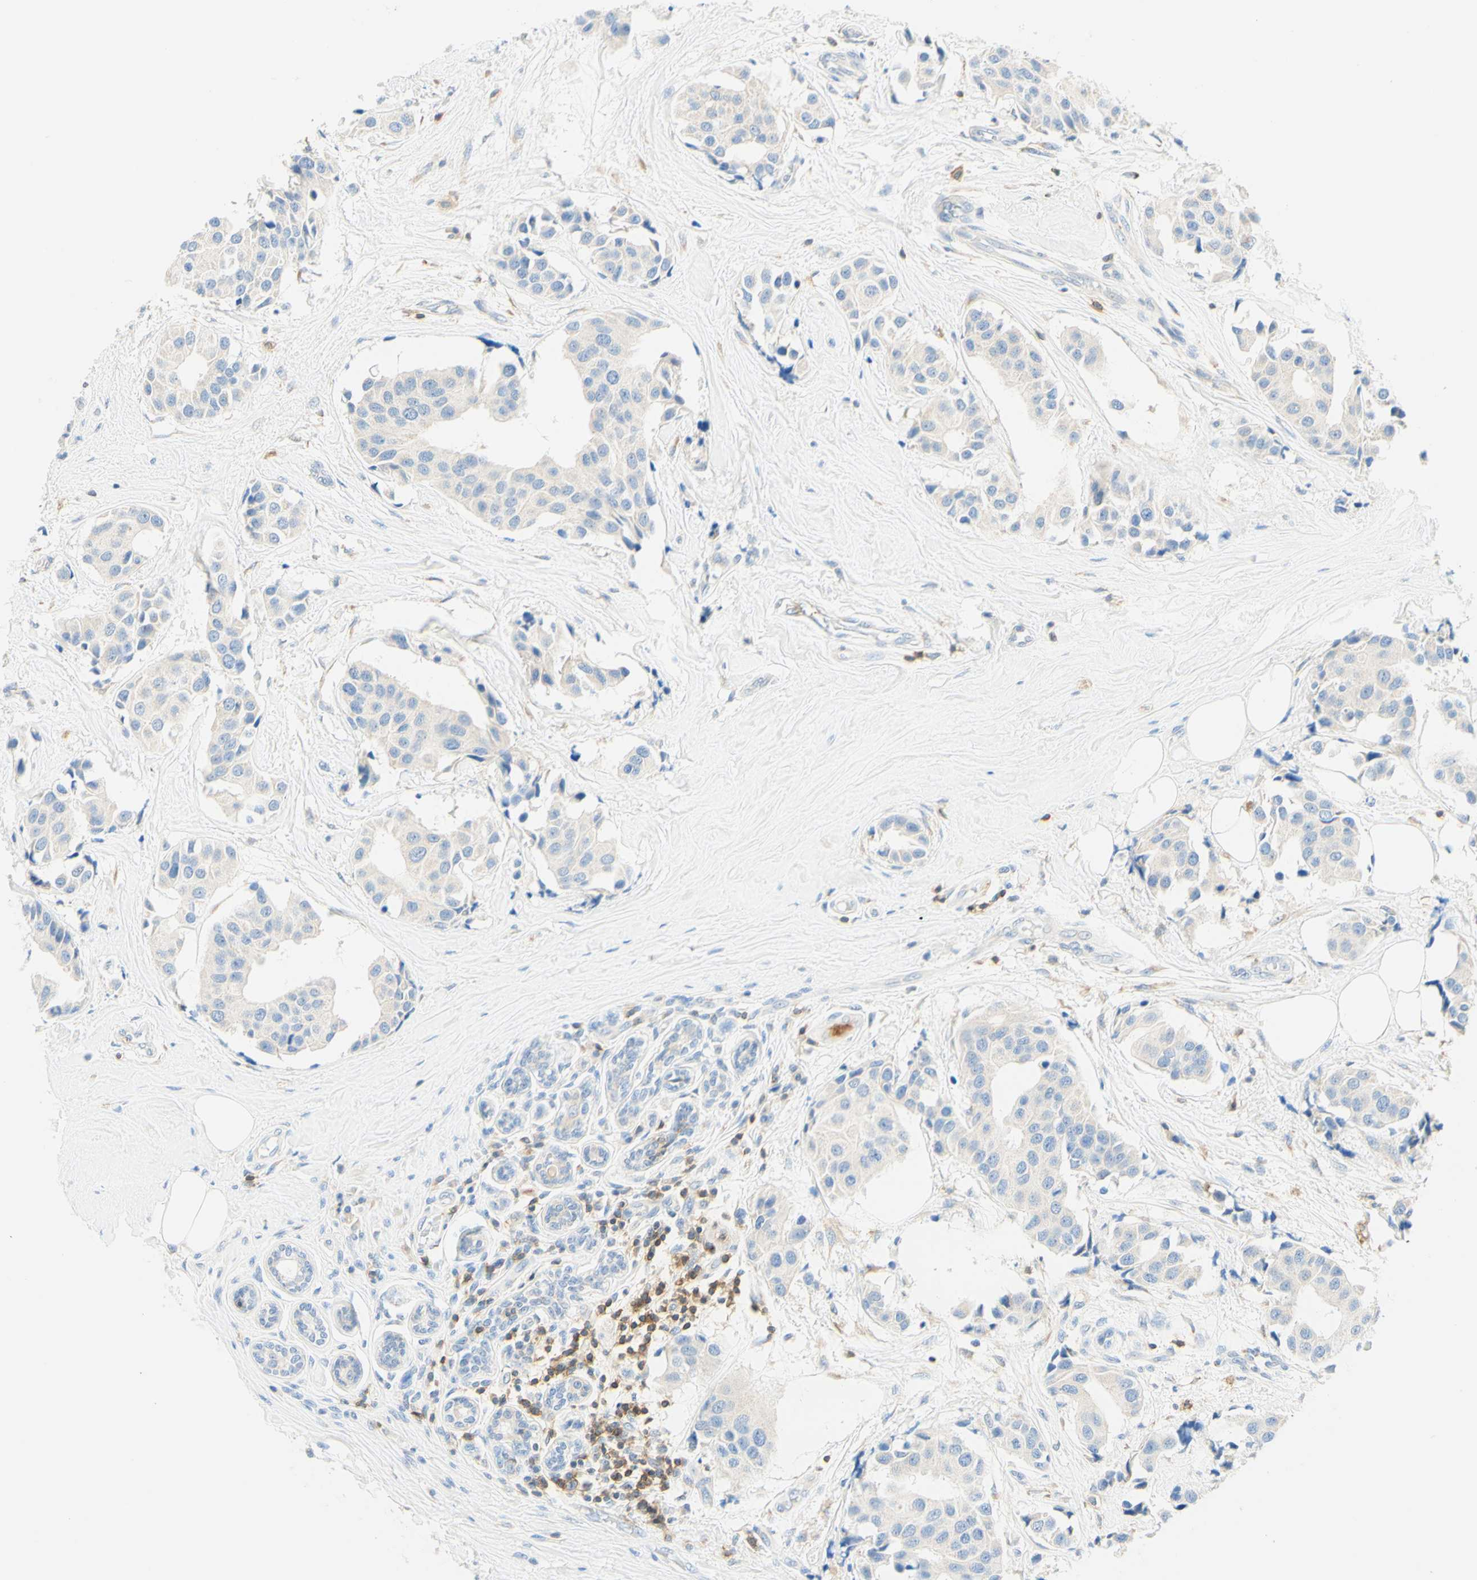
{"staining": {"intensity": "negative", "quantity": "none", "location": "none"}, "tissue": "breast cancer", "cell_type": "Tumor cells", "image_type": "cancer", "snomed": [{"axis": "morphology", "description": "Normal tissue, NOS"}, {"axis": "morphology", "description": "Duct carcinoma"}, {"axis": "topography", "description": "Breast"}], "caption": "This is an immunohistochemistry (IHC) photomicrograph of human breast cancer (invasive ductal carcinoma). There is no positivity in tumor cells.", "gene": "LAT", "patient": {"sex": "female", "age": 39}}